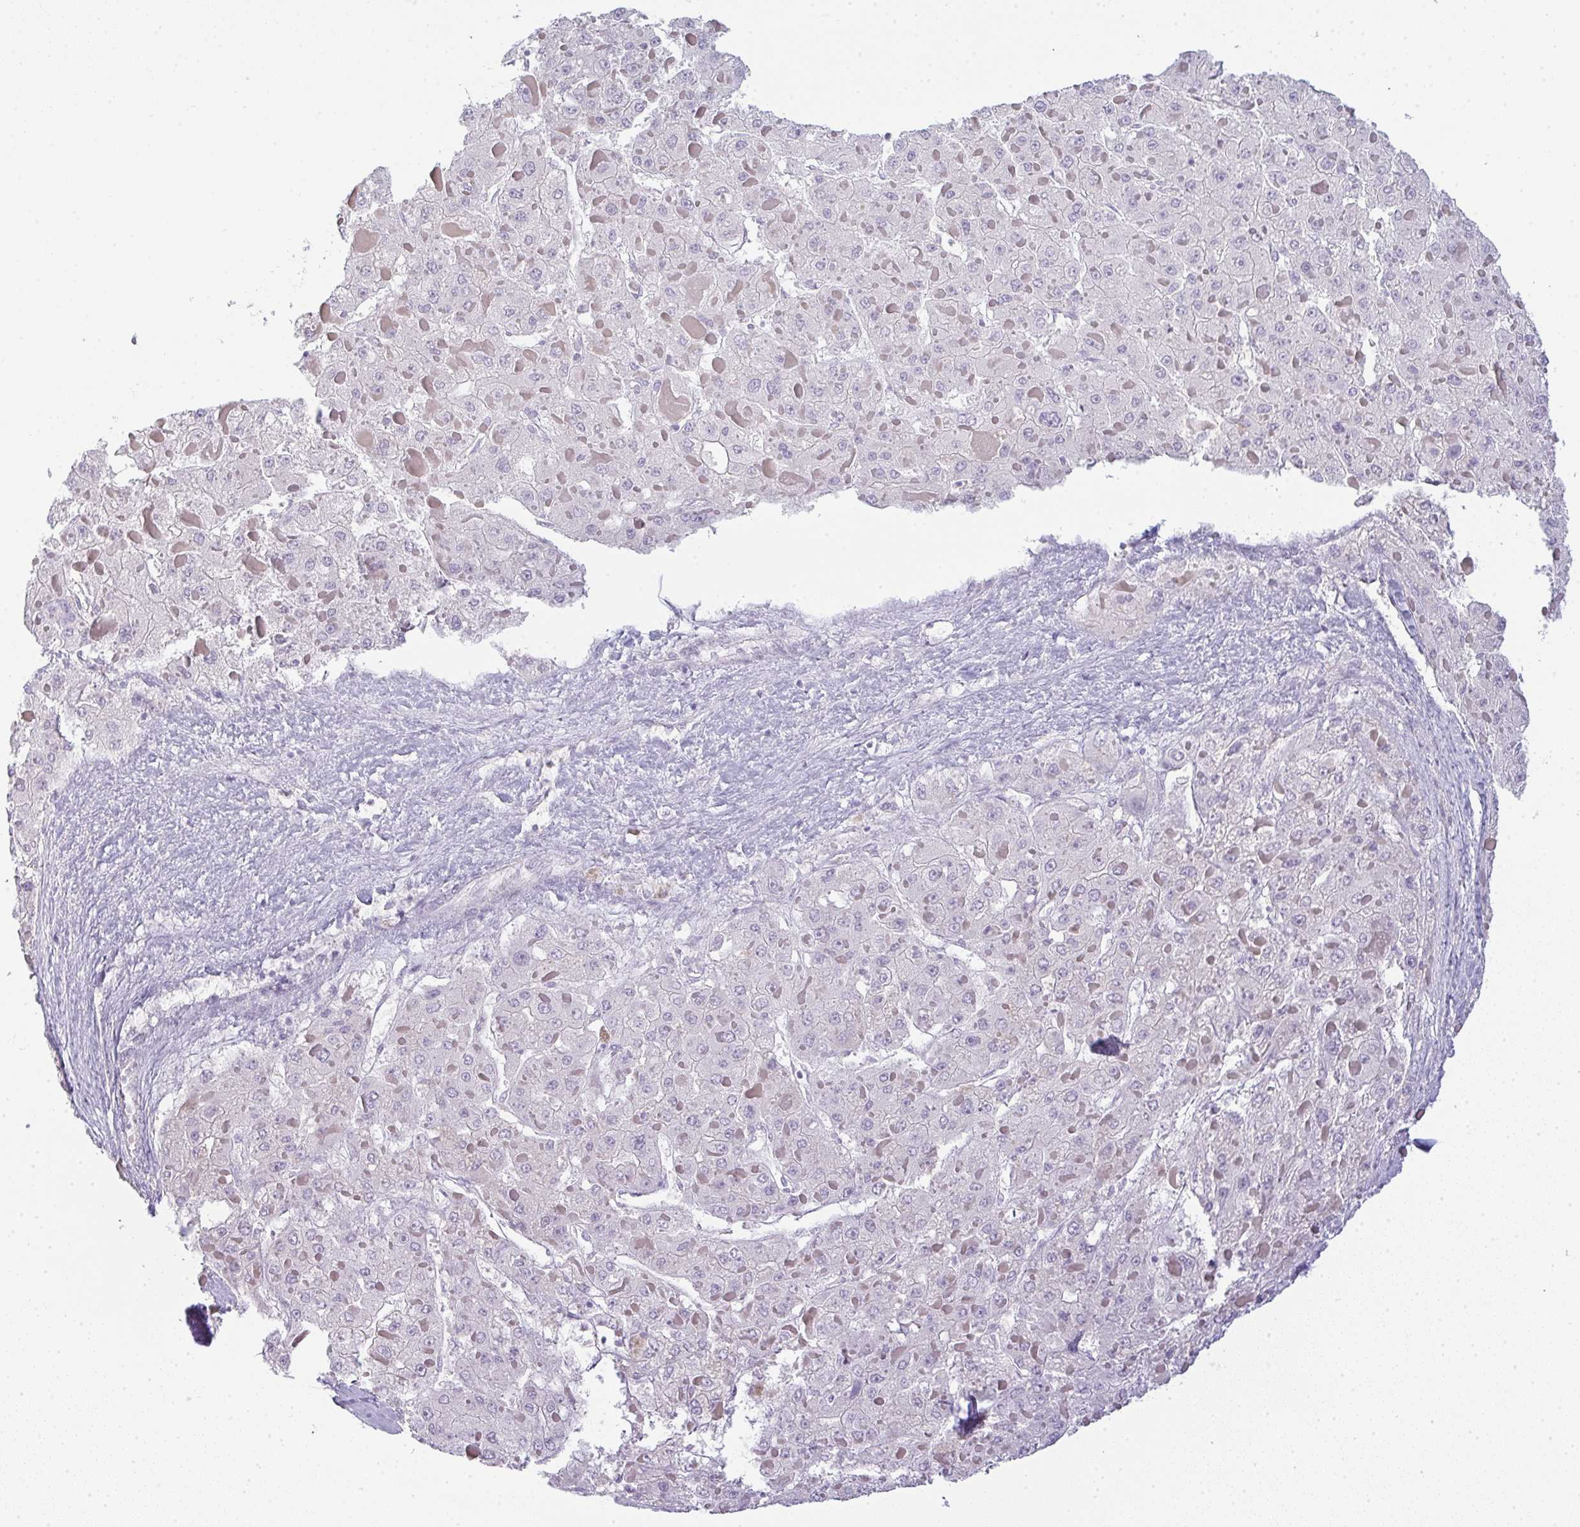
{"staining": {"intensity": "negative", "quantity": "none", "location": "none"}, "tissue": "liver cancer", "cell_type": "Tumor cells", "image_type": "cancer", "snomed": [{"axis": "morphology", "description": "Carcinoma, Hepatocellular, NOS"}, {"axis": "topography", "description": "Liver"}], "caption": "Histopathology image shows no protein positivity in tumor cells of liver cancer tissue.", "gene": "SIRPB2", "patient": {"sex": "female", "age": 73}}